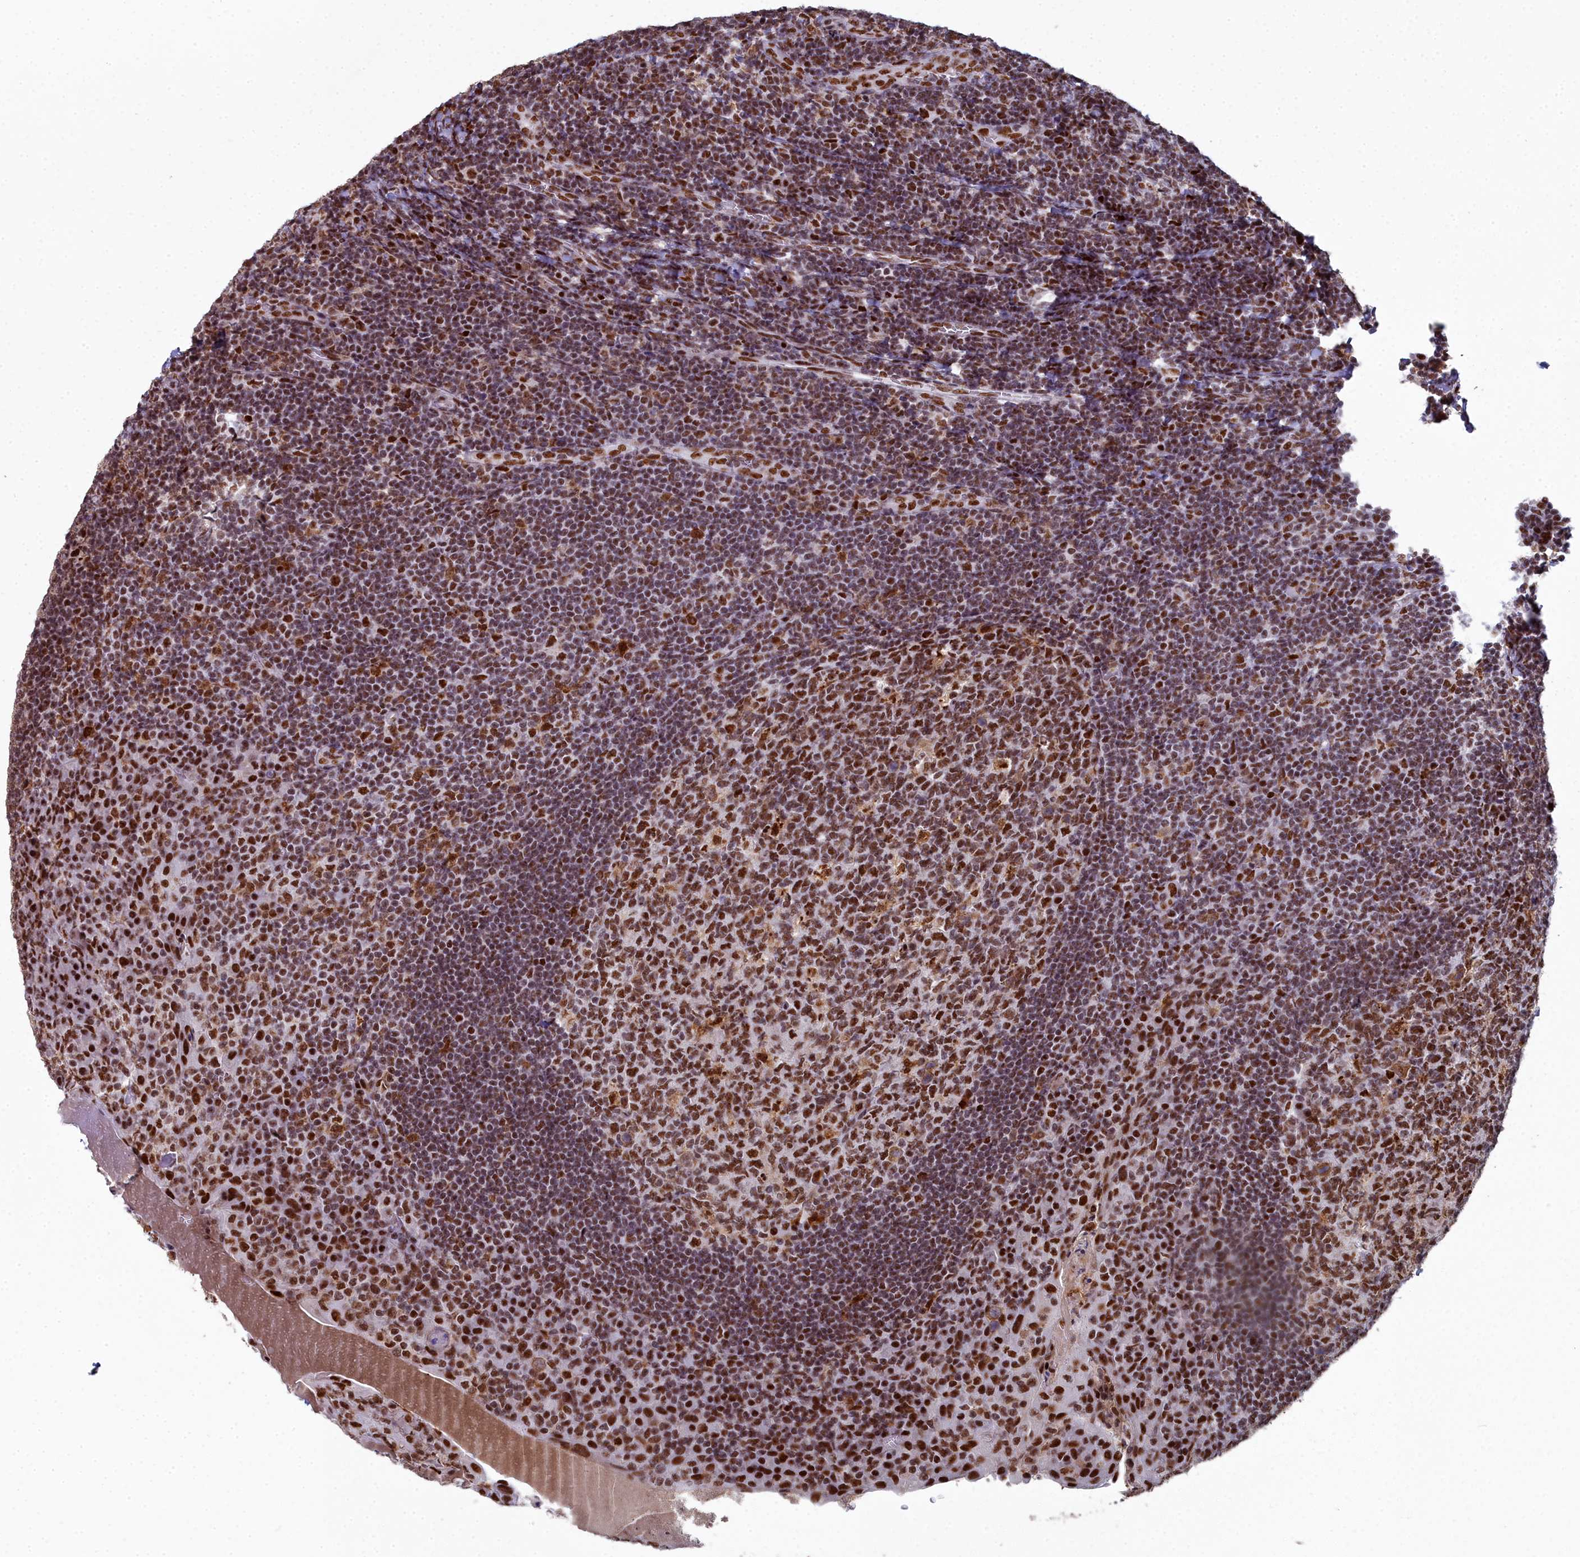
{"staining": {"intensity": "strong", "quantity": ">75%", "location": "nuclear"}, "tissue": "tonsil", "cell_type": "Germinal center cells", "image_type": "normal", "snomed": [{"axis": "morphology", "description": "Normal tissue, NOS"}, {"axis": "topography", "description": "Tonsil"}], "caption": "IHC (DAB) staining of benign tonsil reveals strong nuclear protein positivity in about >75% of germinal center cells.", "gene": "SF3B3", "patient": {"sex": "male", "age": 17}}